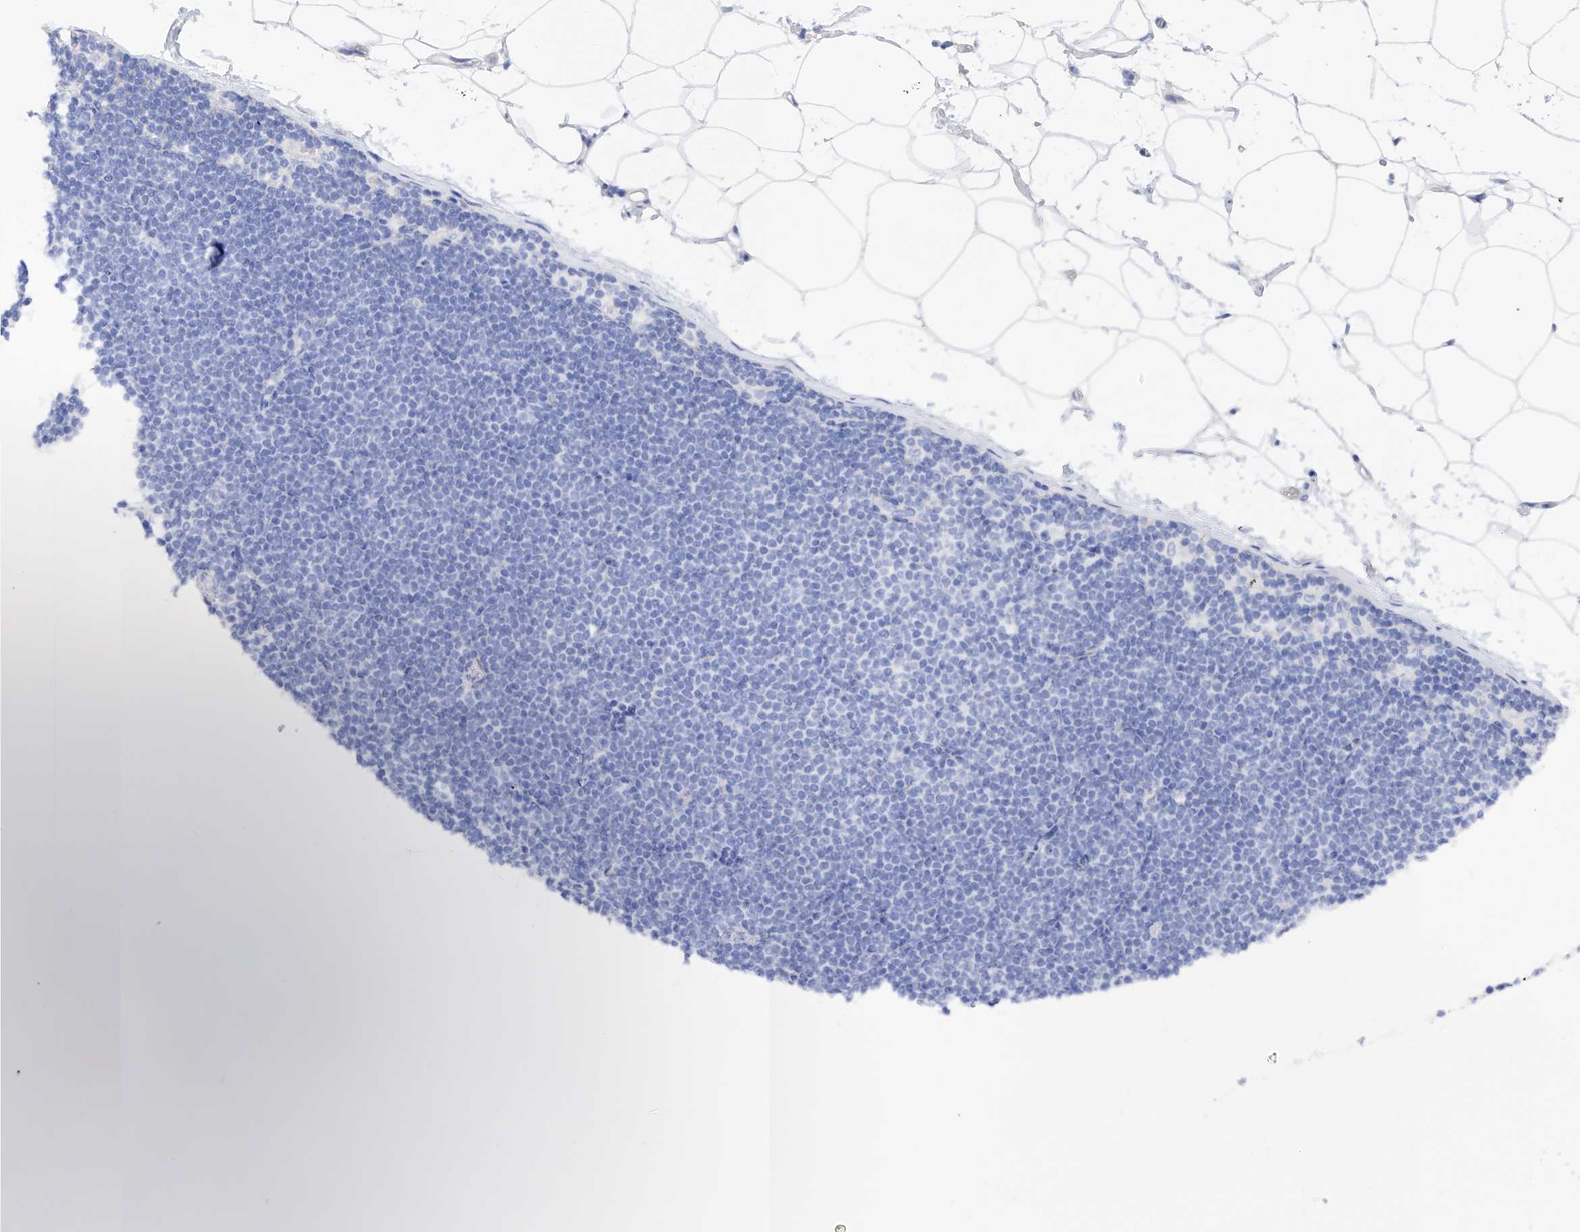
{"staining": {"intensity": "negative", "quantity": "none", "location": "none"}, "tissue": "lymphoma", "cell_type": "Tumor cells", "image_type": "cancer", "snomed": [{"axis": "morphology", "description": "Malignant lymphoma, non-Hodgkin's type, Low grade"}, {"axis": "topography", "description": "Lymph node"}], "caption": "This is an immunohistochemistry histopathology image of human lymphoma. There is no staining in tumor cells.", "gene": "TRPC7", "patient": {"sex": "female", "age": 53}}